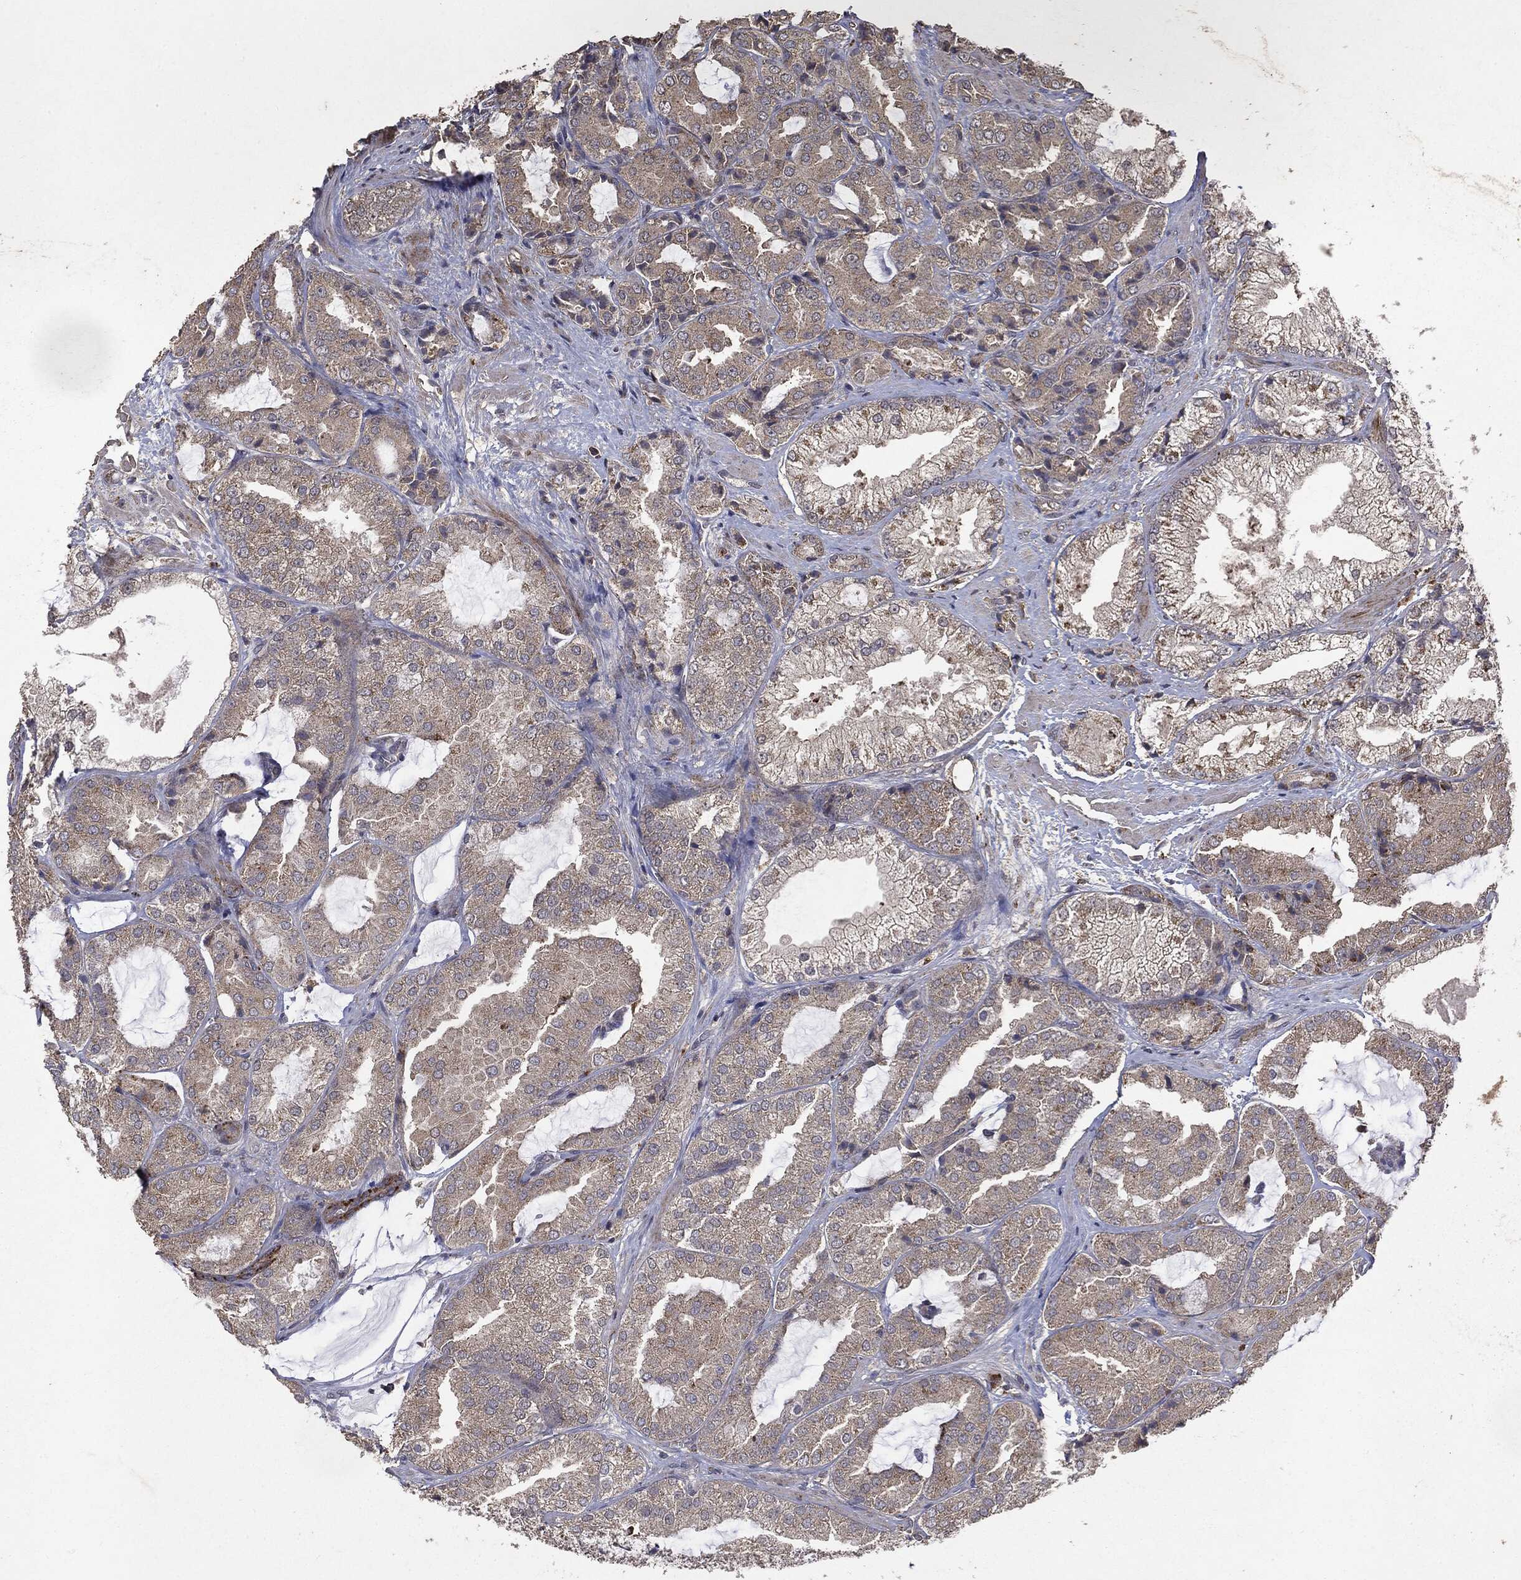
{"staining": {"intensity": "moderate", "quantity": "25%-75%", "location": "cytoplasmic/membranous"}, "tissue": "prostate cancer", "cell_type": "Tumor cells", "image_type": "cancer", "snomed": [{"axis": "morphology", "description": "Adenocarcinoma, High grade"}, {"axis": "topography", "description": "Prostate"}], "caption": "Immunohistochemical staining of prostate cancer exhibits moderate cytoplasmic/membranous protein staining in about 25%-75% of tumor cells.", "gene": "PTEN", "patient": {"sex": "male", "age": 68}}